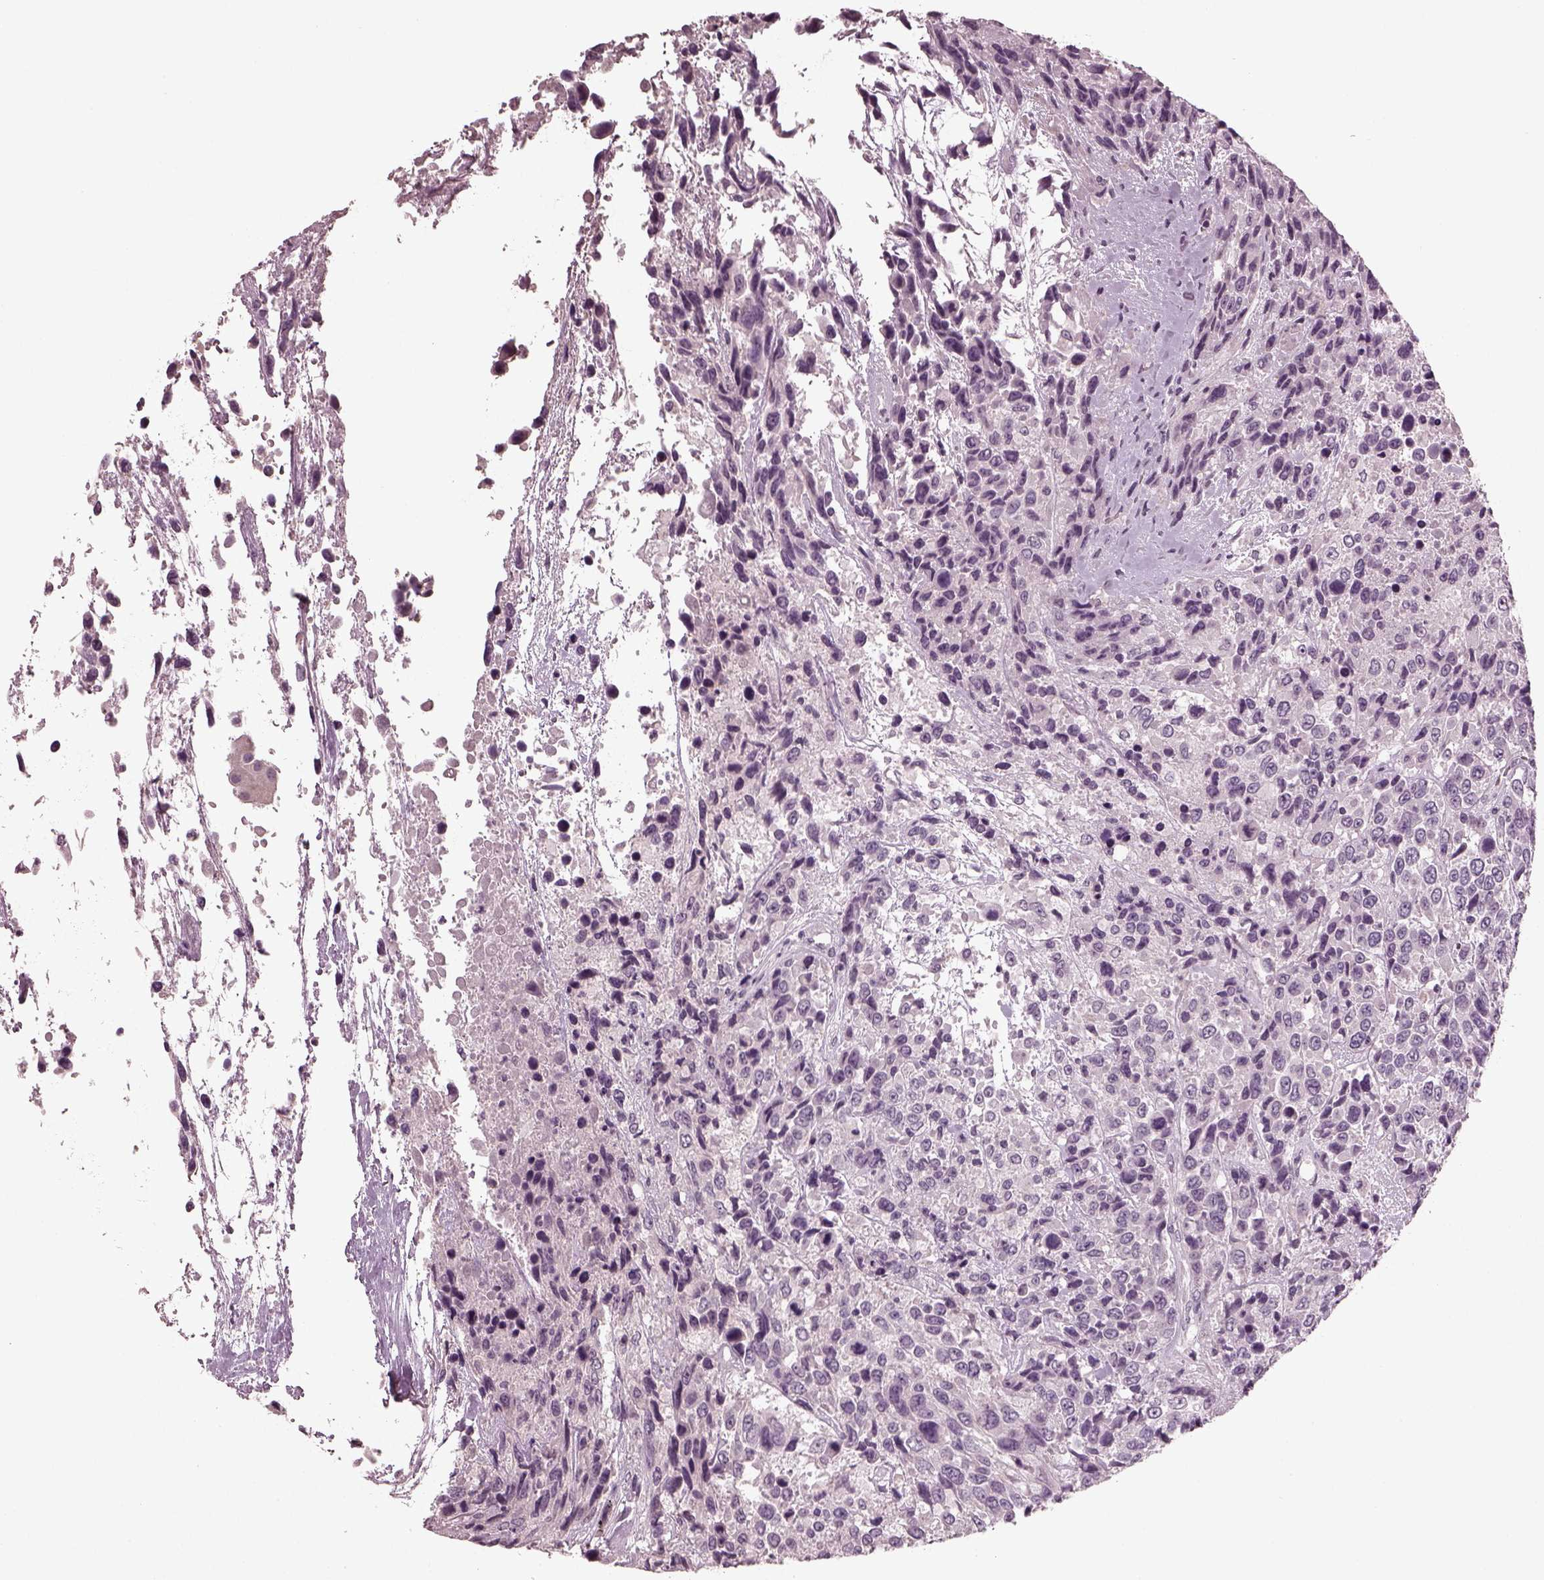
{"staining": {"intensity": "negative", "quantity": "none", "location": "none"}, "tissue": "urothelial cancer", "cell_type": "Tumor cells", "image_type": "cancer", "snomed": [{"axis": "morphology", "description": "Urothelial carcinoma, High grade"}, {"axis": "topography", "description": "Urinary bladder"}], "caption": "Tumor cells are negative for brown protein staining in urothelial carcinoma (high-grade).", "gene": "RCVRN", "patient": {"sex": "female", "age": 70}}